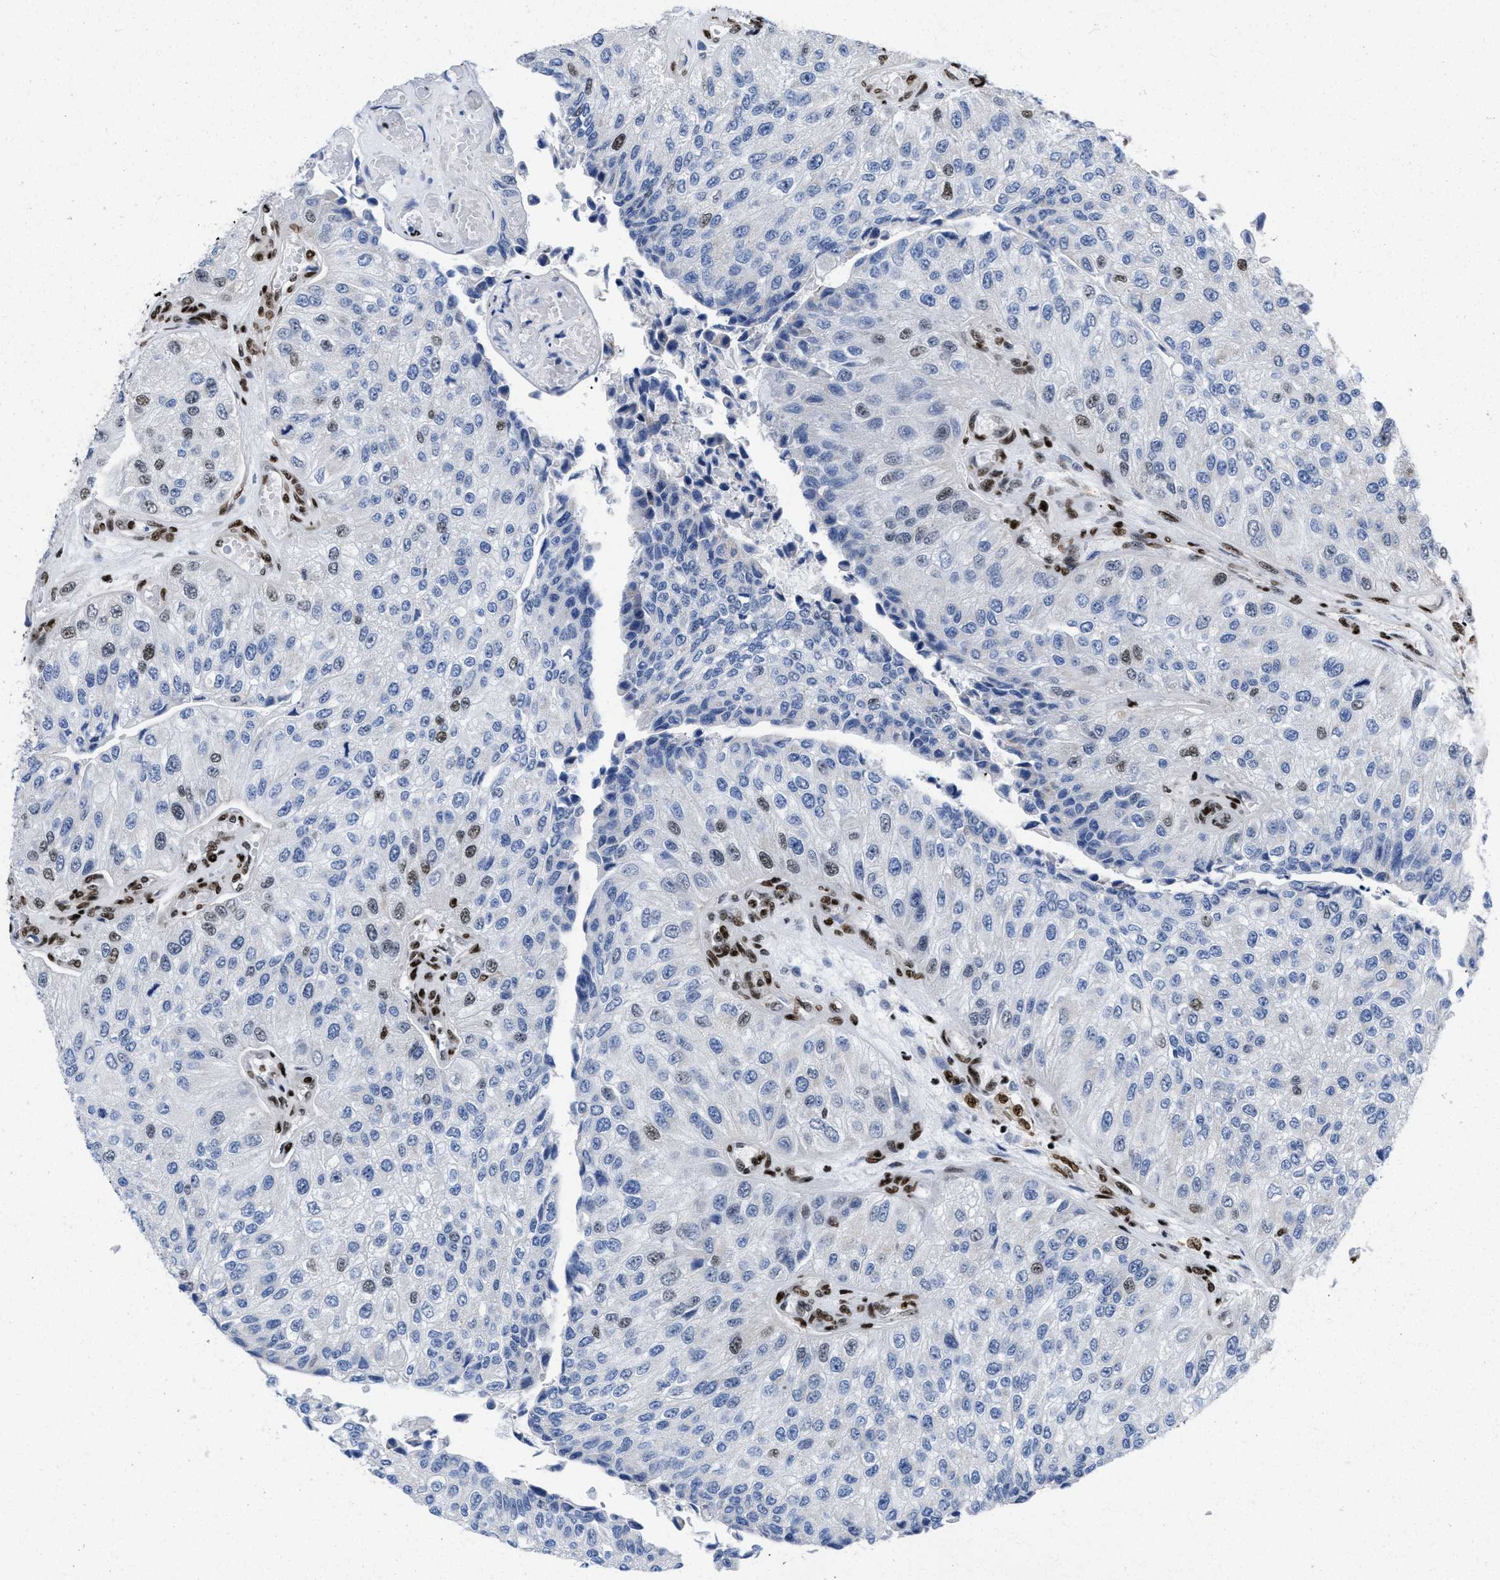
{"staining": {"intensity": "moderate", "quantity": "<25%", "location": "nuclear"}, "tissue": "urothelial cancer", "cell_type": "Tumor cells", "image_type": "cancer", "snomed": [{"axis": "morphology", "description": "Urothelial carcinoma, High grade"}, {"axis": "topography", "description": "Kidney"}, {"axis": "topography", "description": "Urinary bladder"}], "caption": "Urothelial carcinoma (high-grade) stained with a protein marker shows moderate staining in tumor cells.", "gene": "CREB1", "patient": {"sex": "male", "age": 77}}